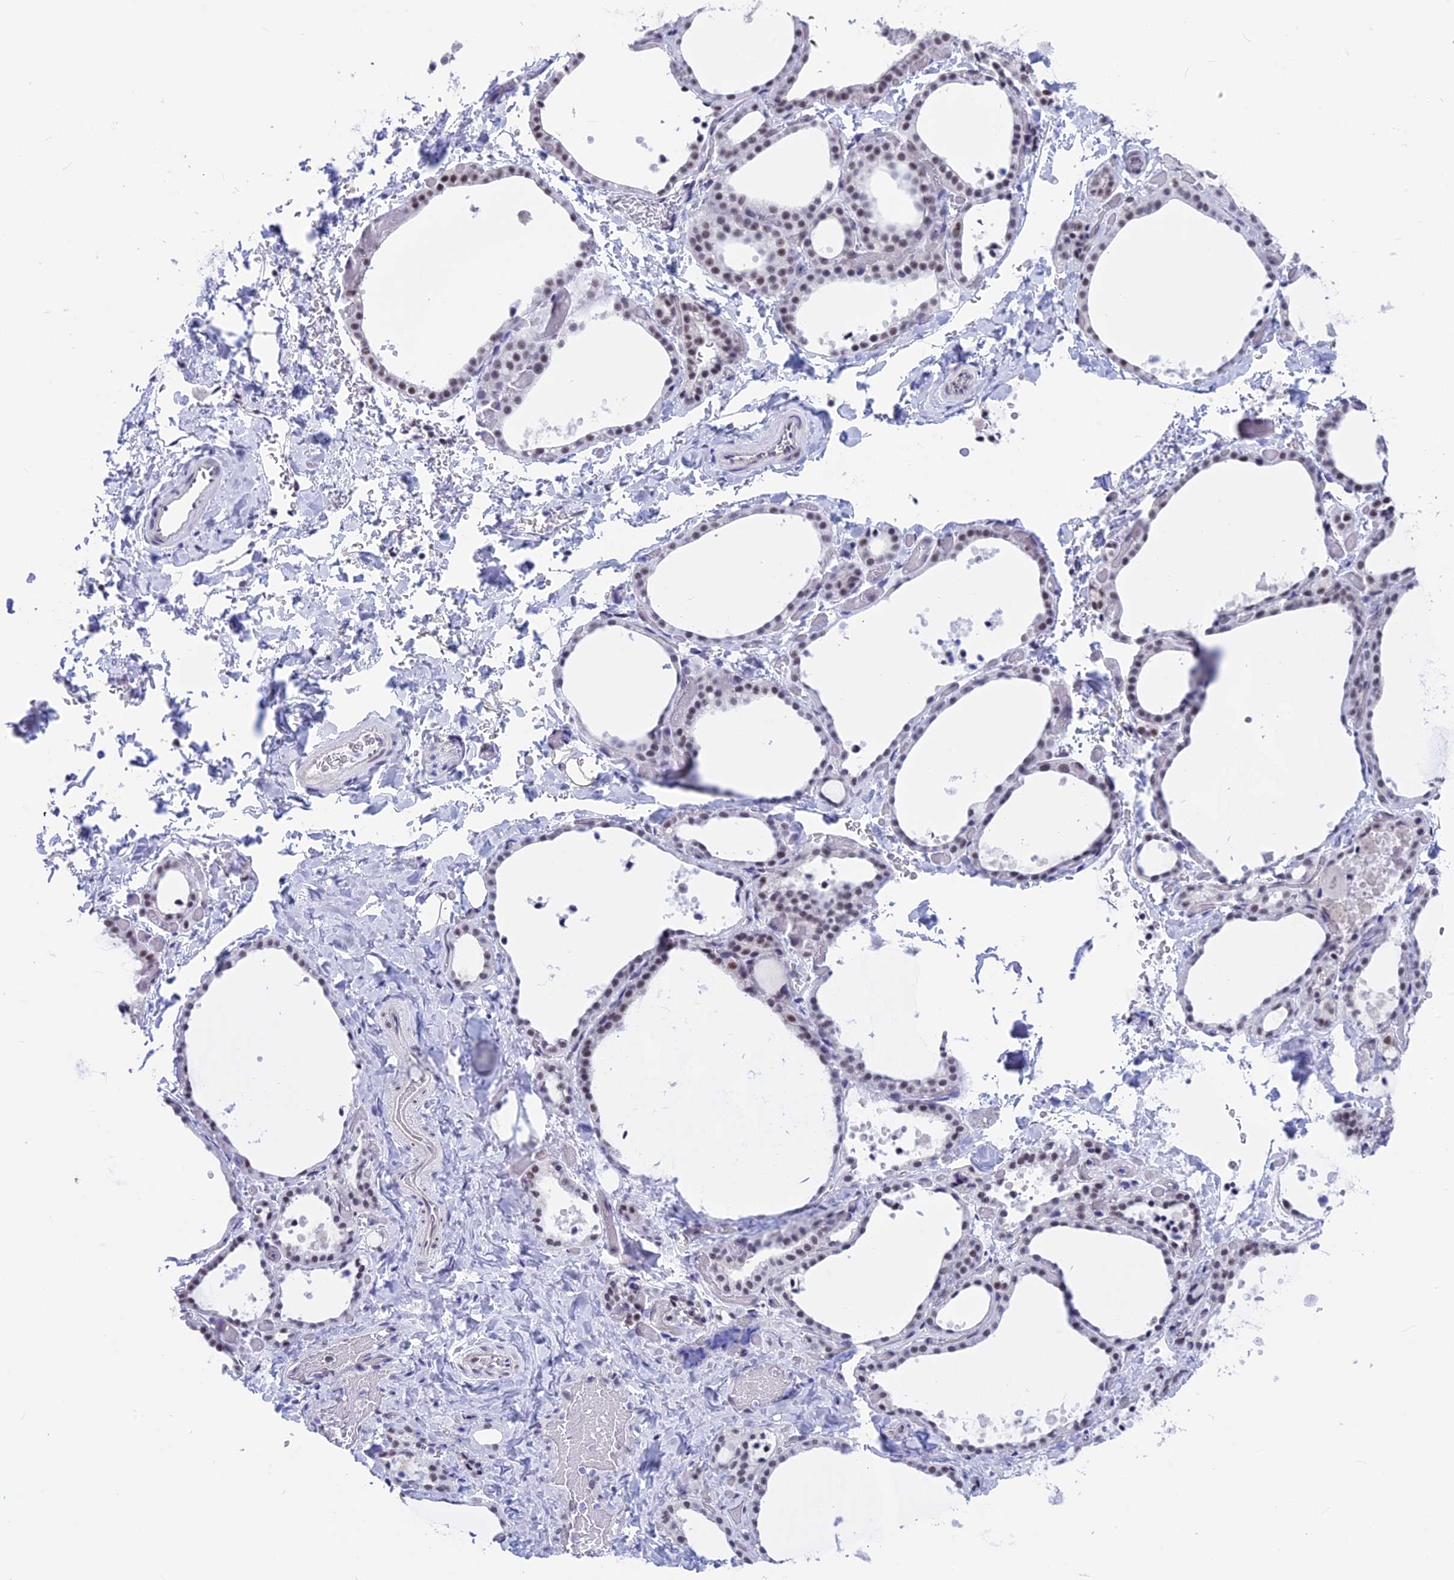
{"staining": {"intensity": "moderate", "quantity": "<25%", "location": "nuclear"}, "tissue": "thyroid gland", "cell_type": "Glandular cells", "image_type": "normal", "snomed": [{"axis": "morphology", "description": "Normal tissue, NOS"}, {"axis": "topography", "description": "Thyroid gland"}], "caption": "Immunohistochemical staining of normal thyroid gland shows <25% levels of moderate nuclear protein staining in approximately <25% of glandular cells.", "gene": "SRSF5", "patient": {"sex": "female", "age": 44}}